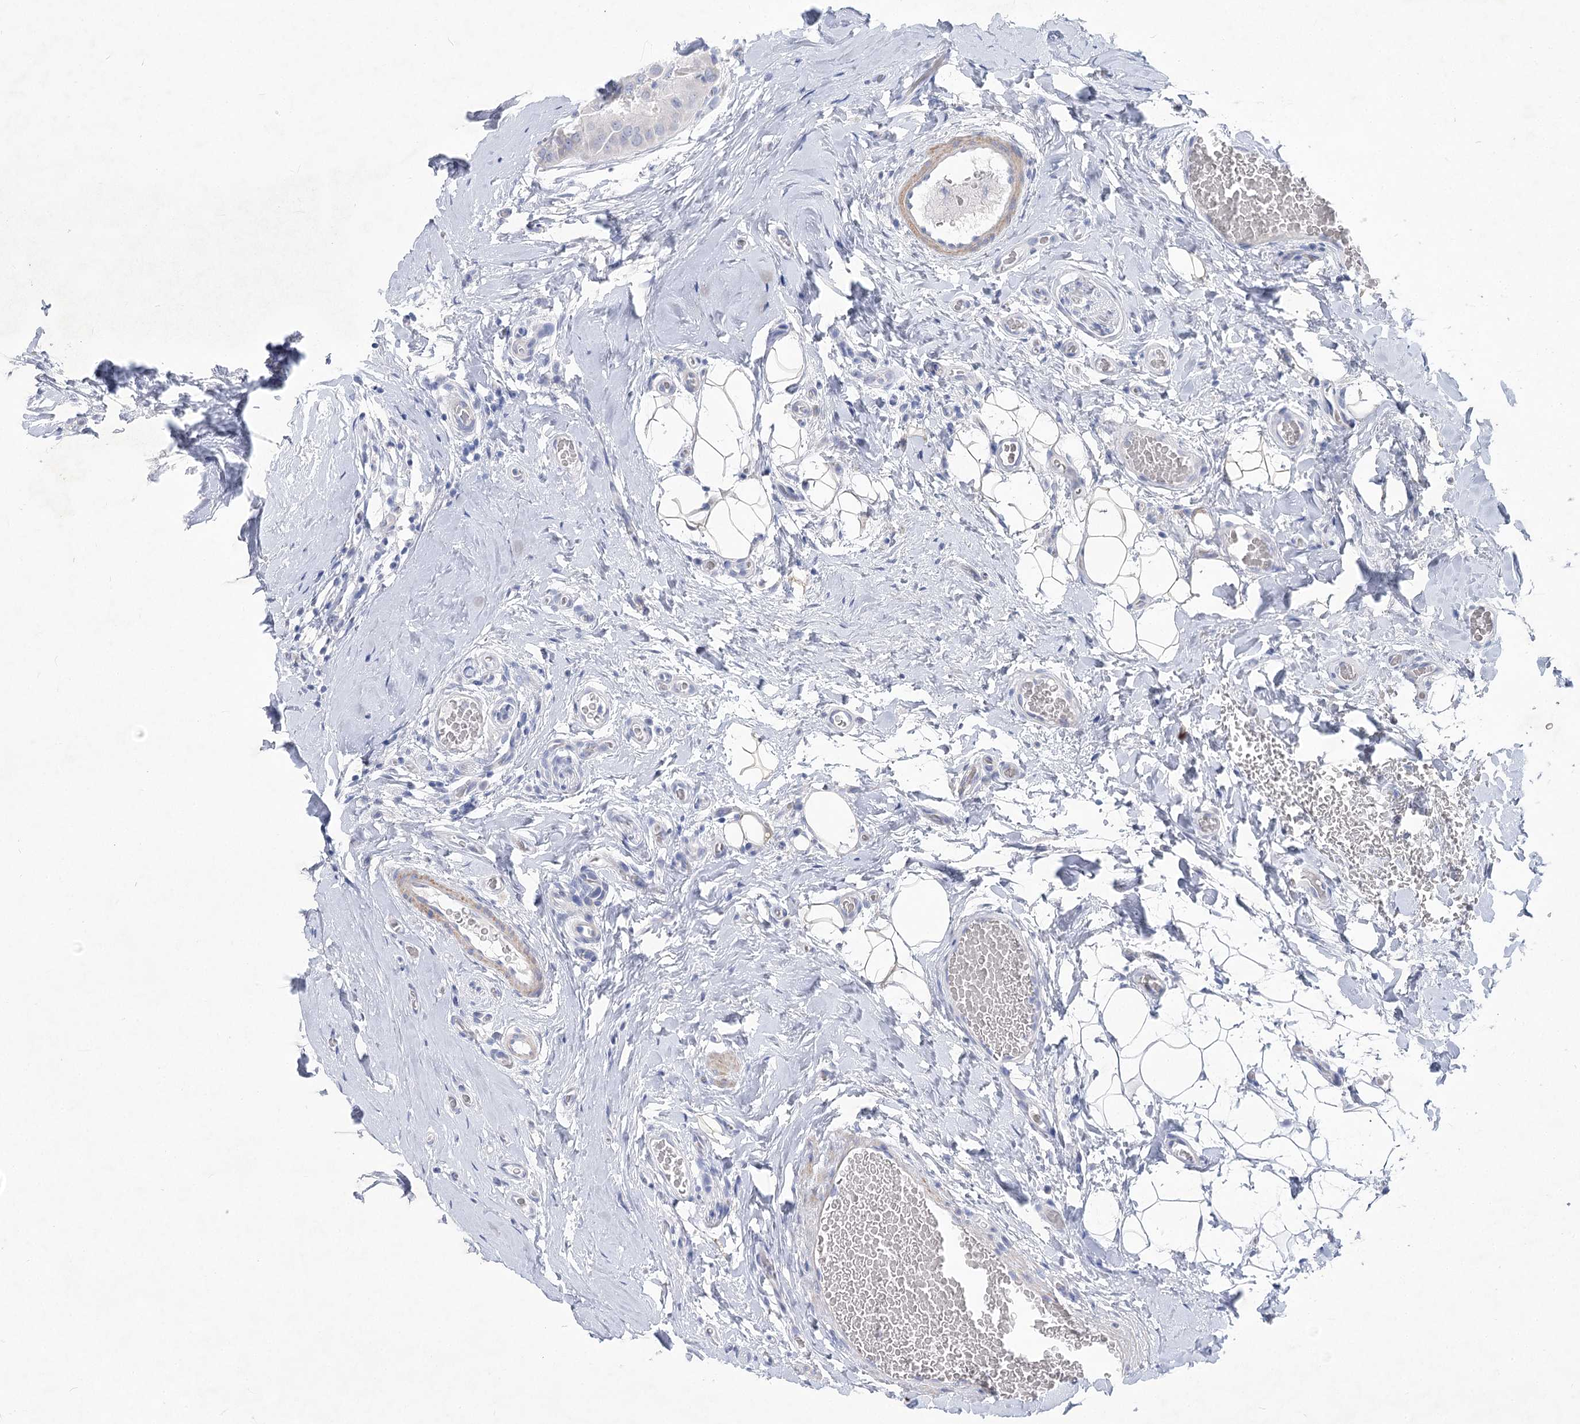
{"staining": {"intensity": "negative", "quantity": "none", "location": "none"}, "tissue": "thyroid cancer", "cell_type": "Tumor cells", "image_type": "cancer", "snomed": [{"axis": "morphology", "description": "Papillary adenocarcinoma, NOS"}, {"axis": "topography", "description": "Thyroid gland"}], "caption": "Tumor cells show no significant expression in thyroid papillary adenocarcinoma. (DAB (3,3'-diaminobenzidine) immunohistochemistry (IHC) visualized using brightfield microscopy, high magnification).", "gene": "WDR74", "patient": {"sex": "male", "age": 33}}